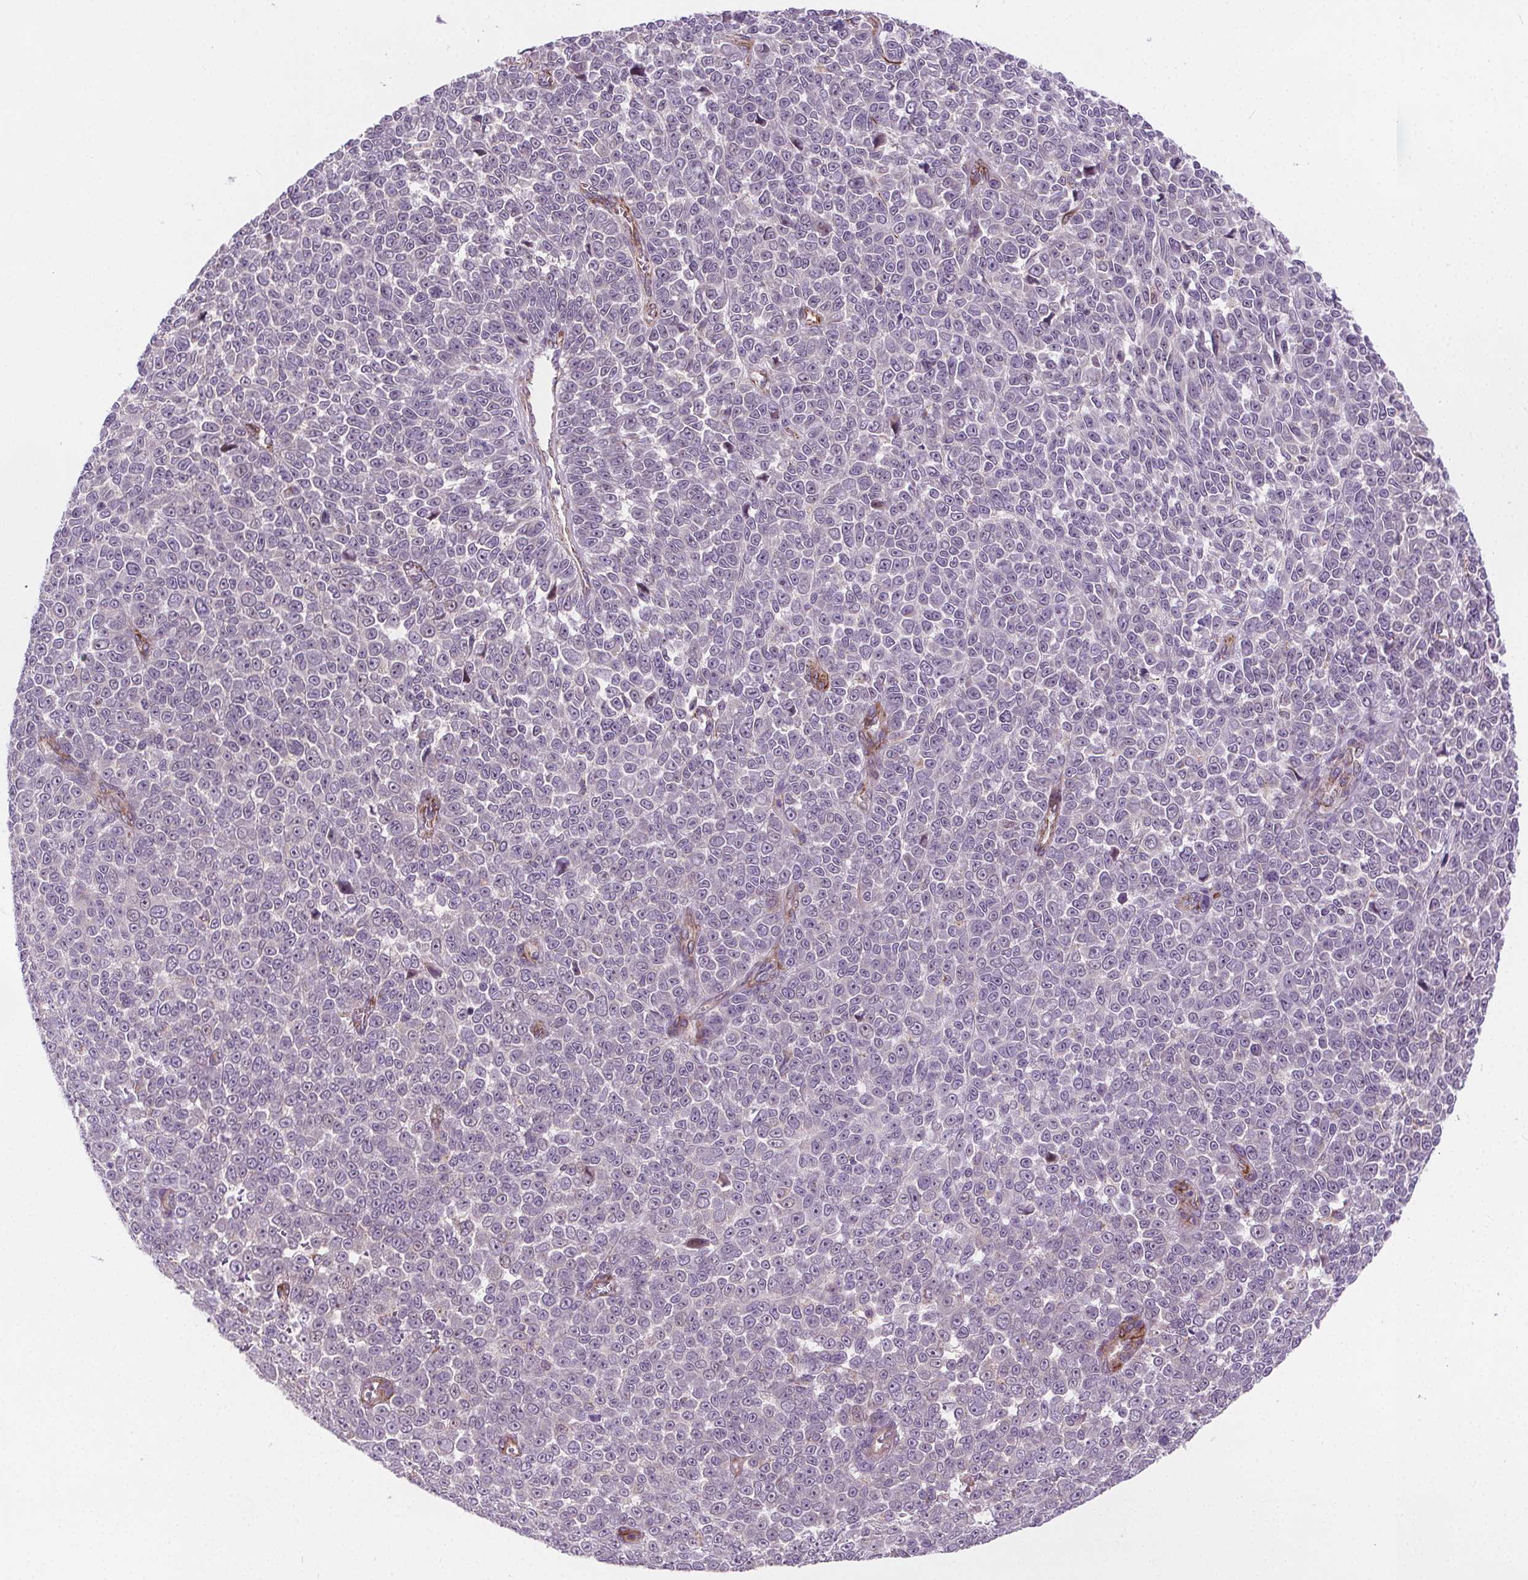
{"staining": {"intensity": "negative", "quantity": "none", "location": "none"}, "tissue": "melanoma", "cell_type": "Tumor cells", "image_type": "cancer", "snomed": [{"axis": "morphology", "description": "Malignant melanoma, NOS"}, {"axis": "topography", "description": "Skin"}], "caption": "A histopathology image of malignant melanoma stained for a protein exhibits no brown staining in tumor cells.", "gene": "GOLT1B", "patient": {"sex": "female", "age": 95}}